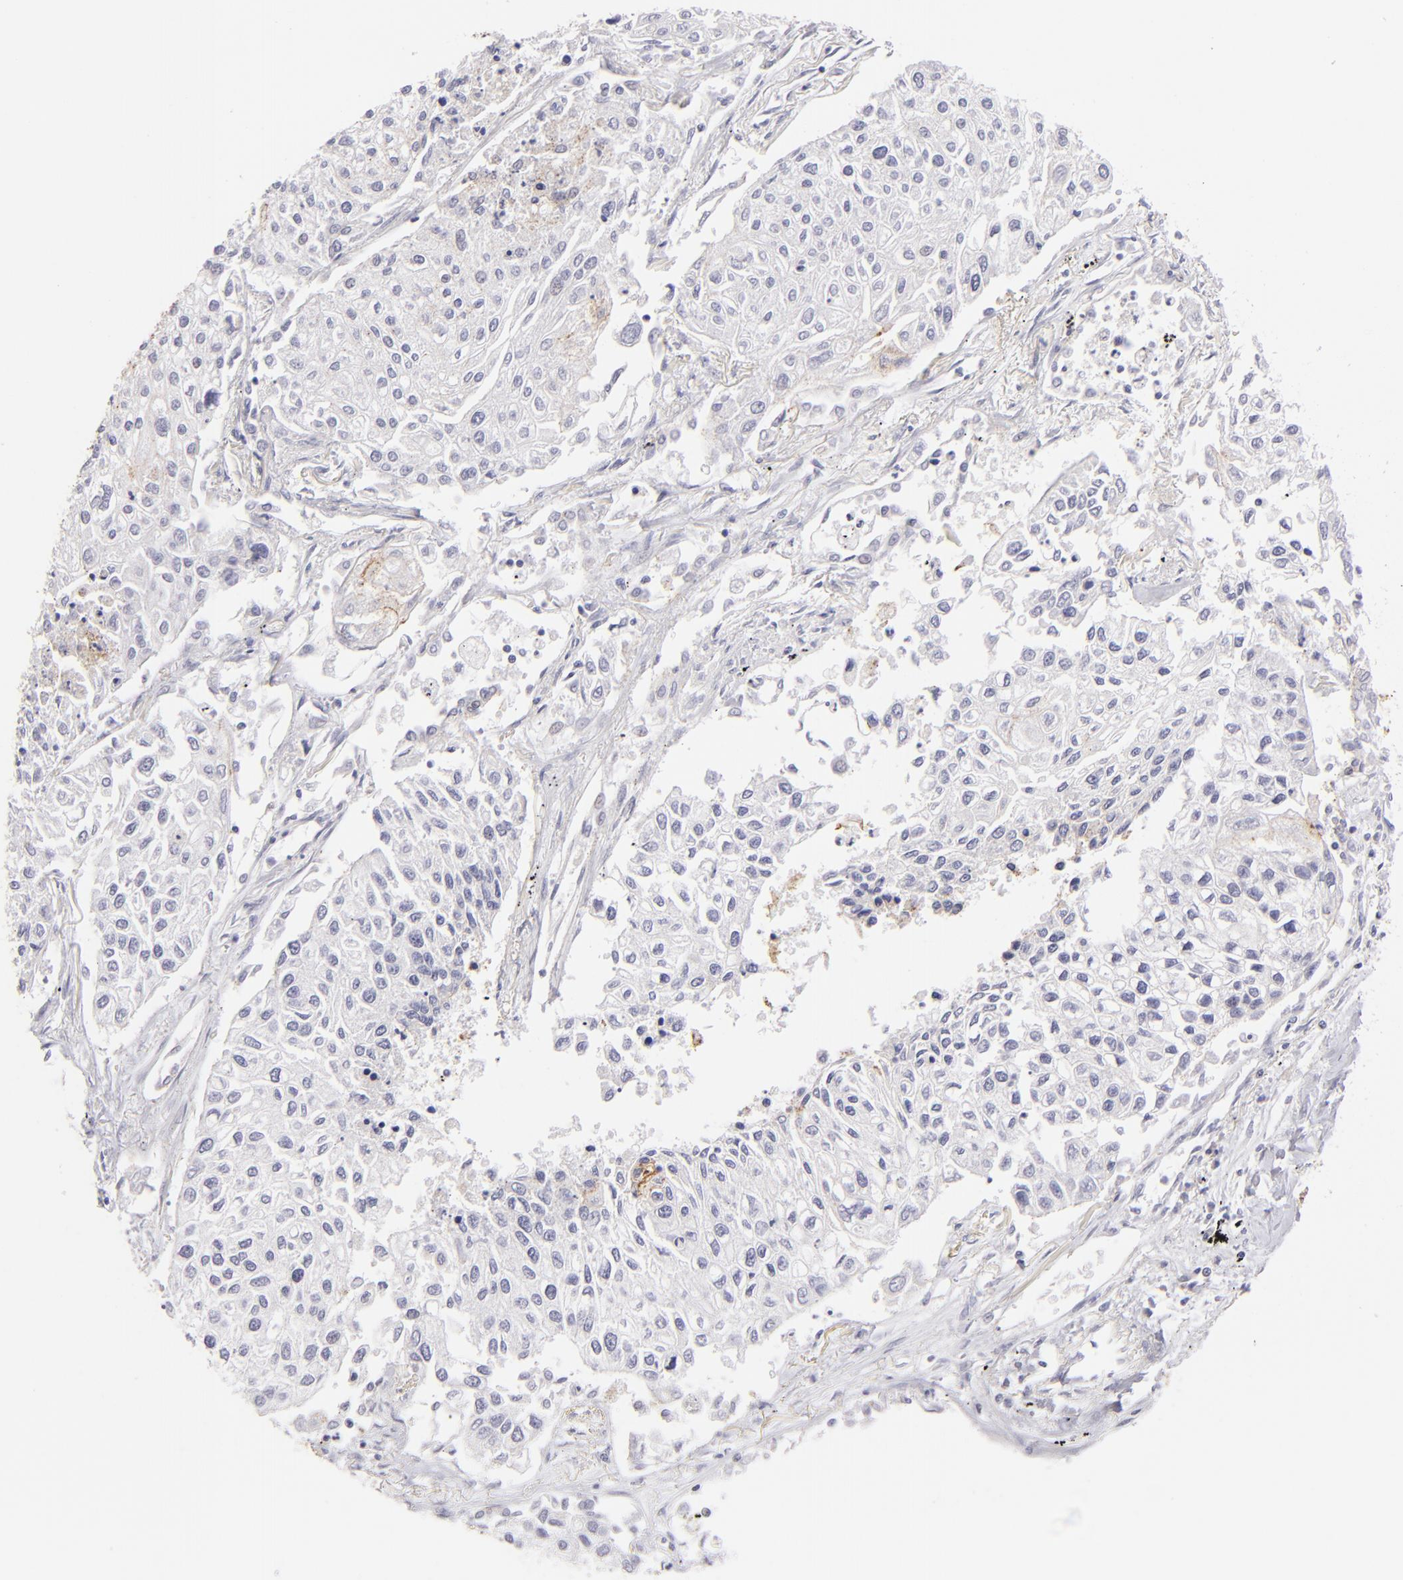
{"staining": {"intensity": "moderate", "quantity": "25%-75%", "location": "cytoplasmic/membranous"}, "tissue": "lung cancer", "cell_type": "Tumor cells", "image_type": "cancer", "snomed": [{"axis": "morphology", "description": "Squamous cell carcinoma, NOS"}, {"axis": "topography", "description": "Lung"}], "caption": "A high-resolution photomicrograph shows immunohistochemistry (IHC) staining of lung cancer, which shows moderate cytoplasmic/membranous positivity in about 25%-75% of tumor cells. Immunohistochemistry (ihc) stains the protein of interest in brown and the nuclei are stained blue.", "gene": "CLDN4", "patient": {"sex": "male", "age": 75}}